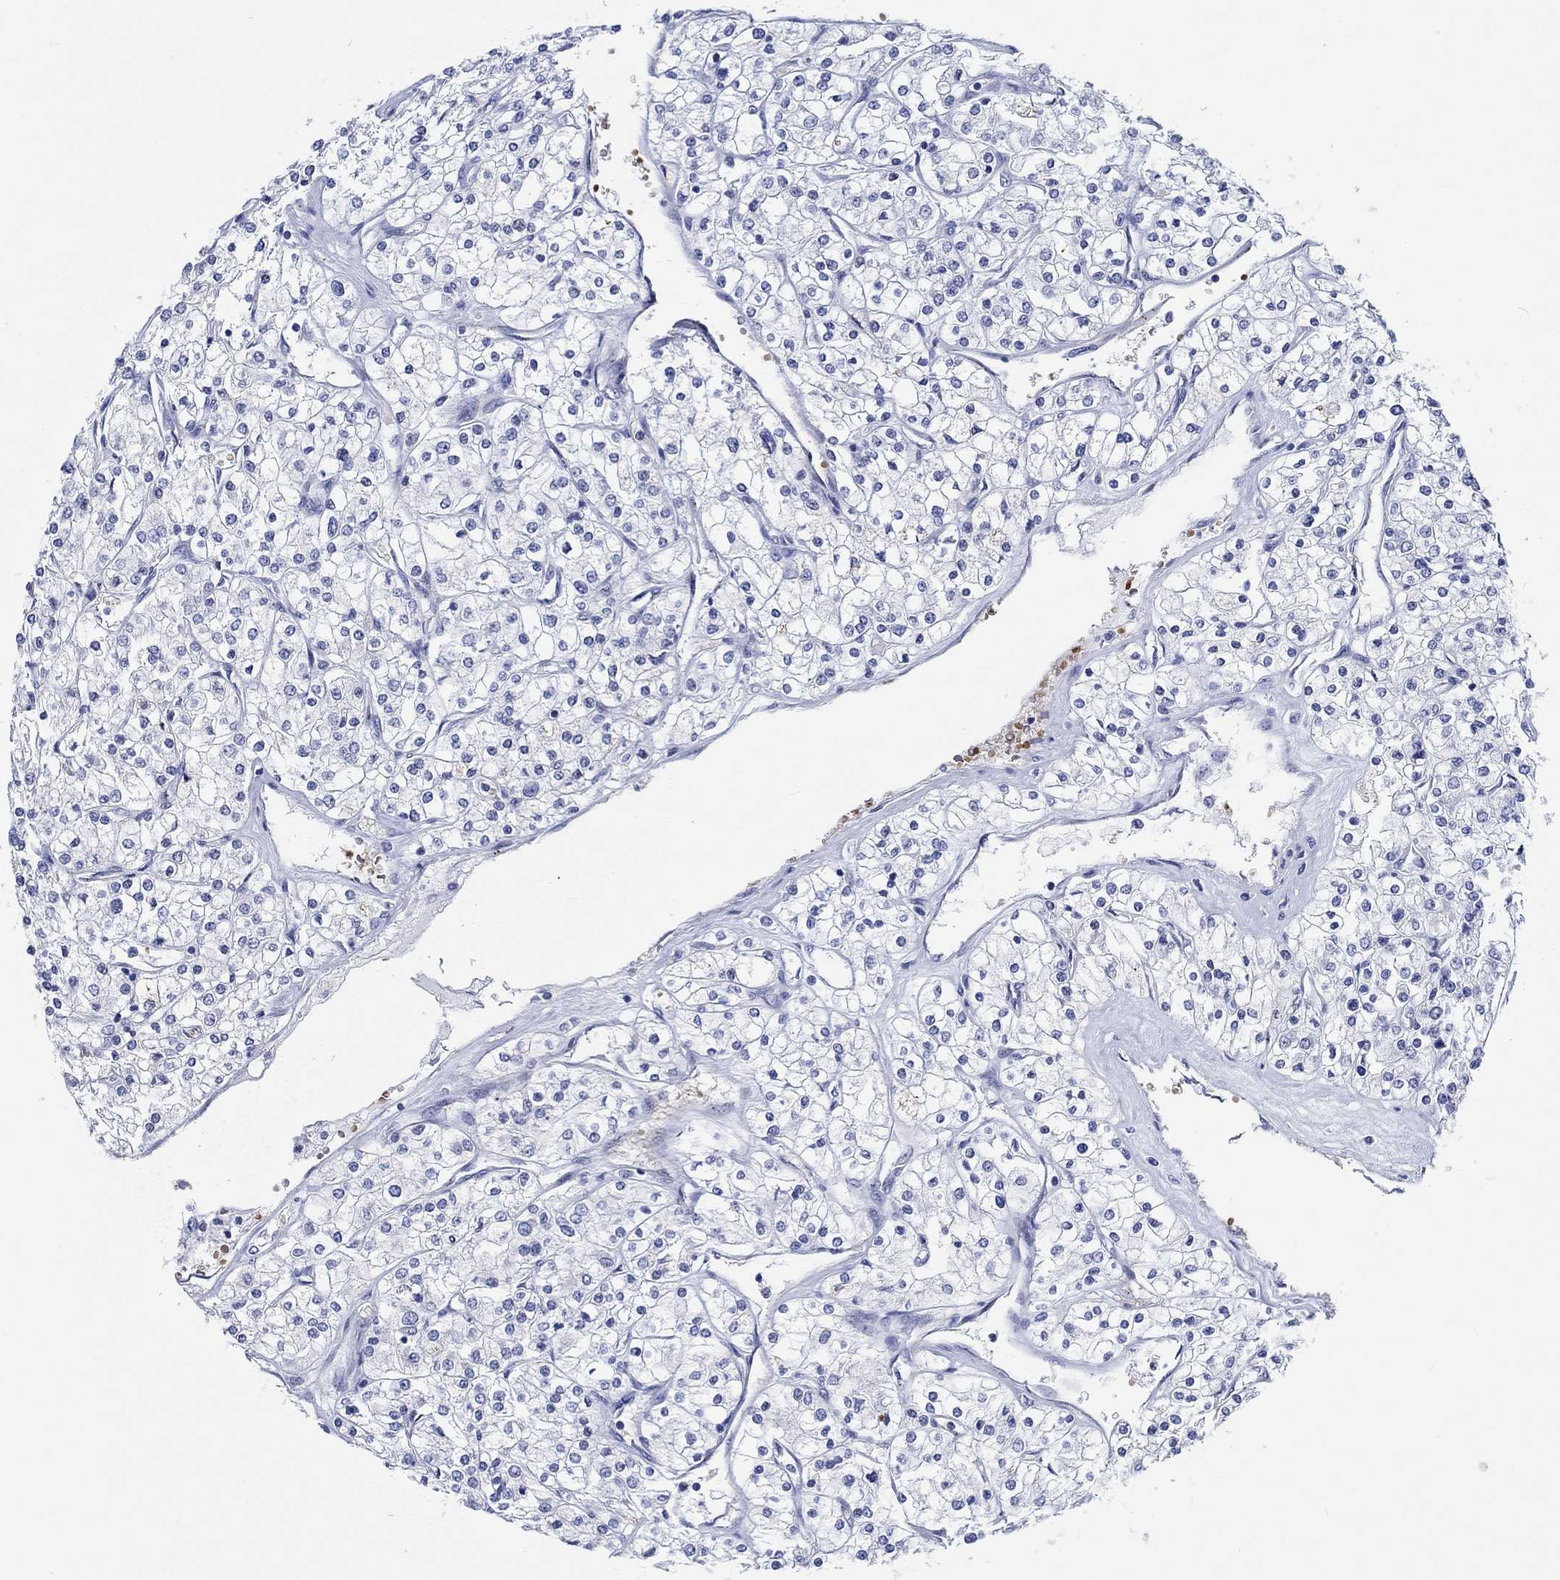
{"staining": {"intensity": "negative", "quantity": "none", "location": "none"}, "tissue": "renal cancer", "cell_type": "Tumor cells", "image_type": "cancer", "snomed": [{"axis": "morphology", "description": "Adenocarcinoma, NOS"}, {"axis": "topography", "description": "Kidney"}], "caption": "Protein analysis of renal cancer (adenocarcinoma) demonstrates no significant expression in tumor cells.", "gene": "ZNF446", "patient": {"sex": "male", "age": 80}}